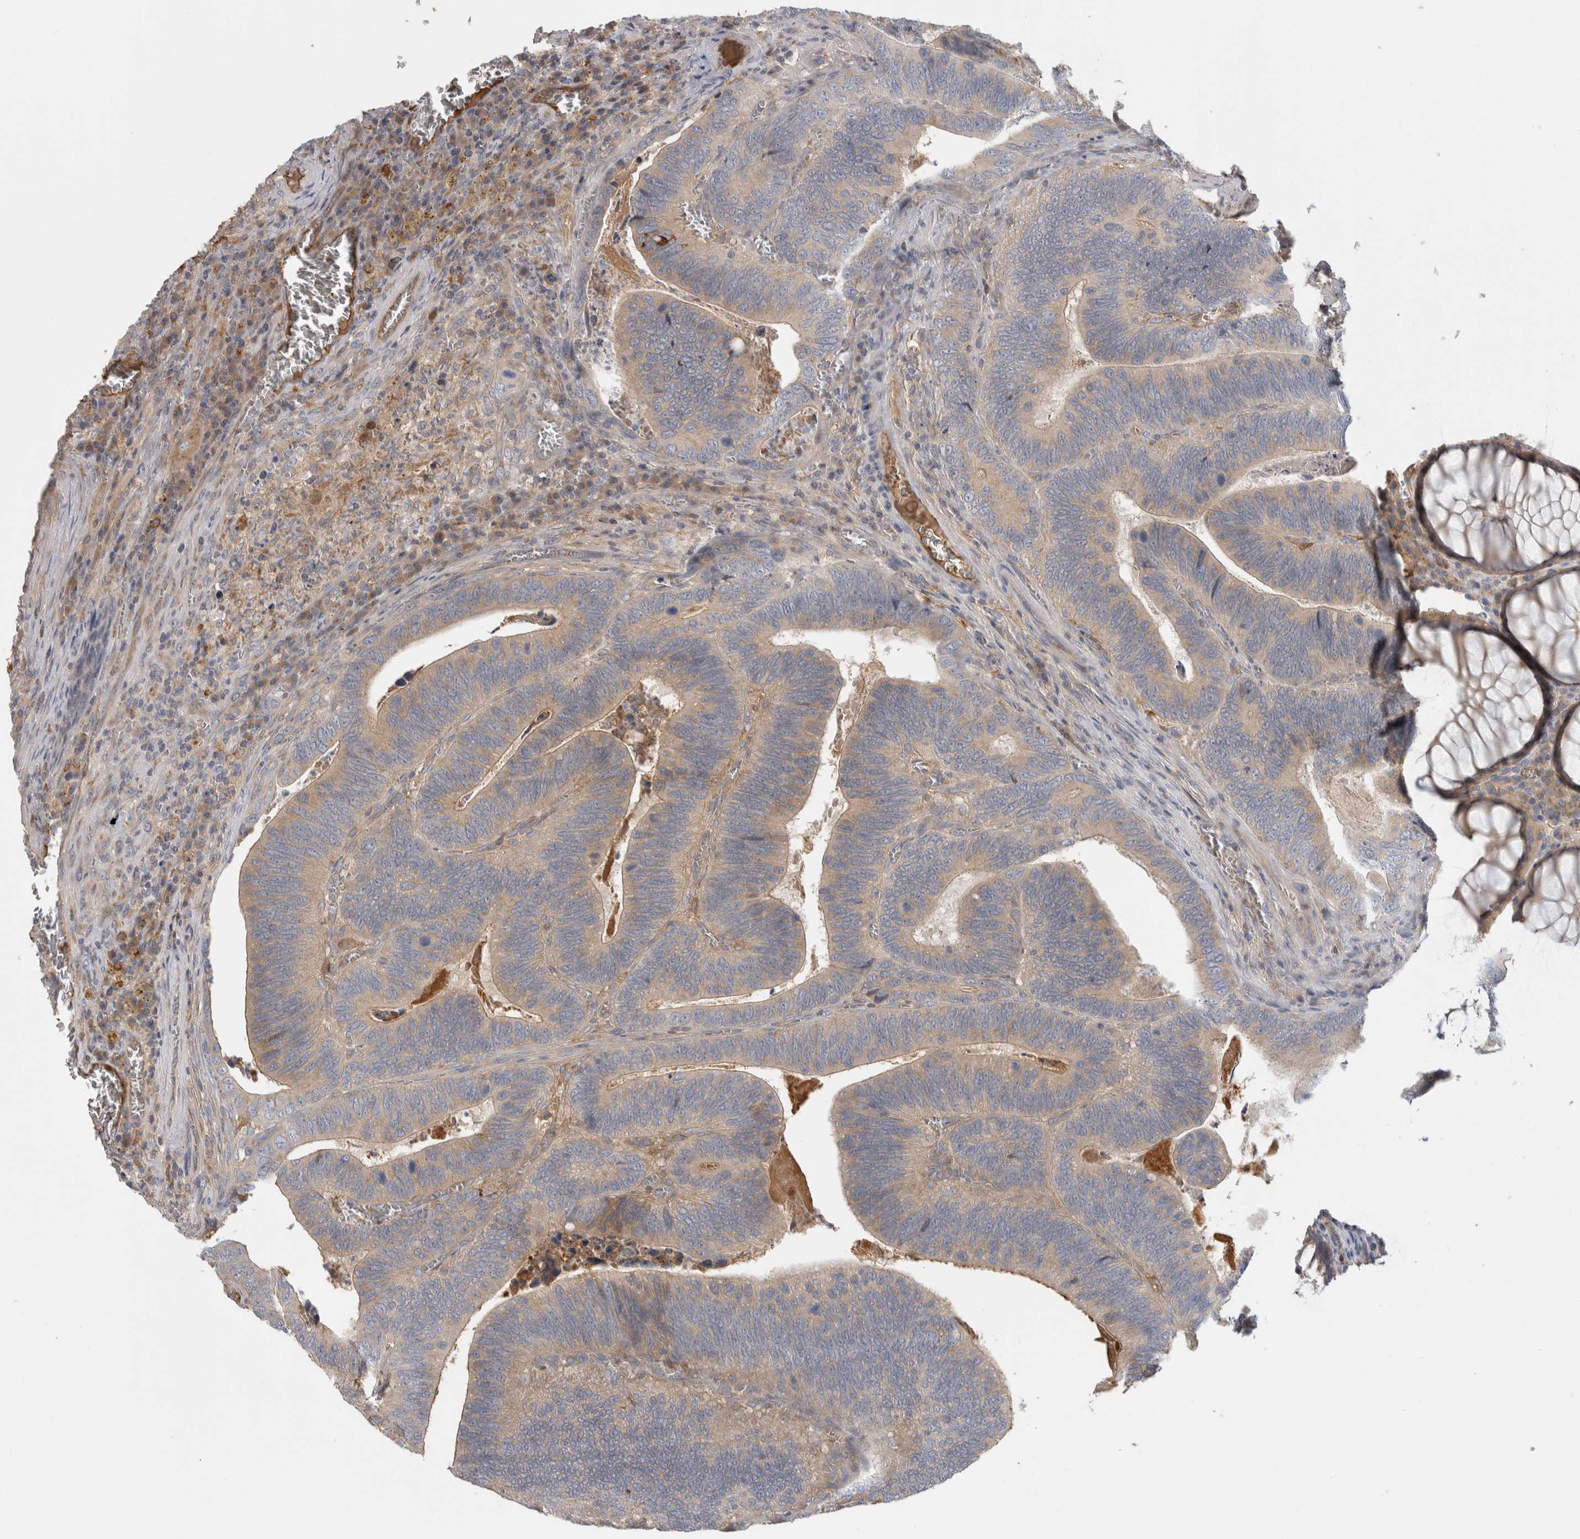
{"staining": {"intensity": "weak", "quantity": "25%-75%", "location": "cytoplasmic/membranous"}, "tissue": "colorectal cancer", "cell_type": "Tumor cells", "image_type": "cancer", "snomed": [{"axis": "morphology", "description": "Inflammation, NOS"}, {"axis": "morphology", "description": "Adenocarcinoma, NOS"}, {"axis": "topography", "description": "Colon"}], "caption": "Protein staining exhibits weak cytoplasmic/membranous expression in approximately 25%-75% of tumor cells in colorectal cancer (adenocarcinoma).", "gene": "TBCE", "patient": {"sex": "male", "age": 72}}